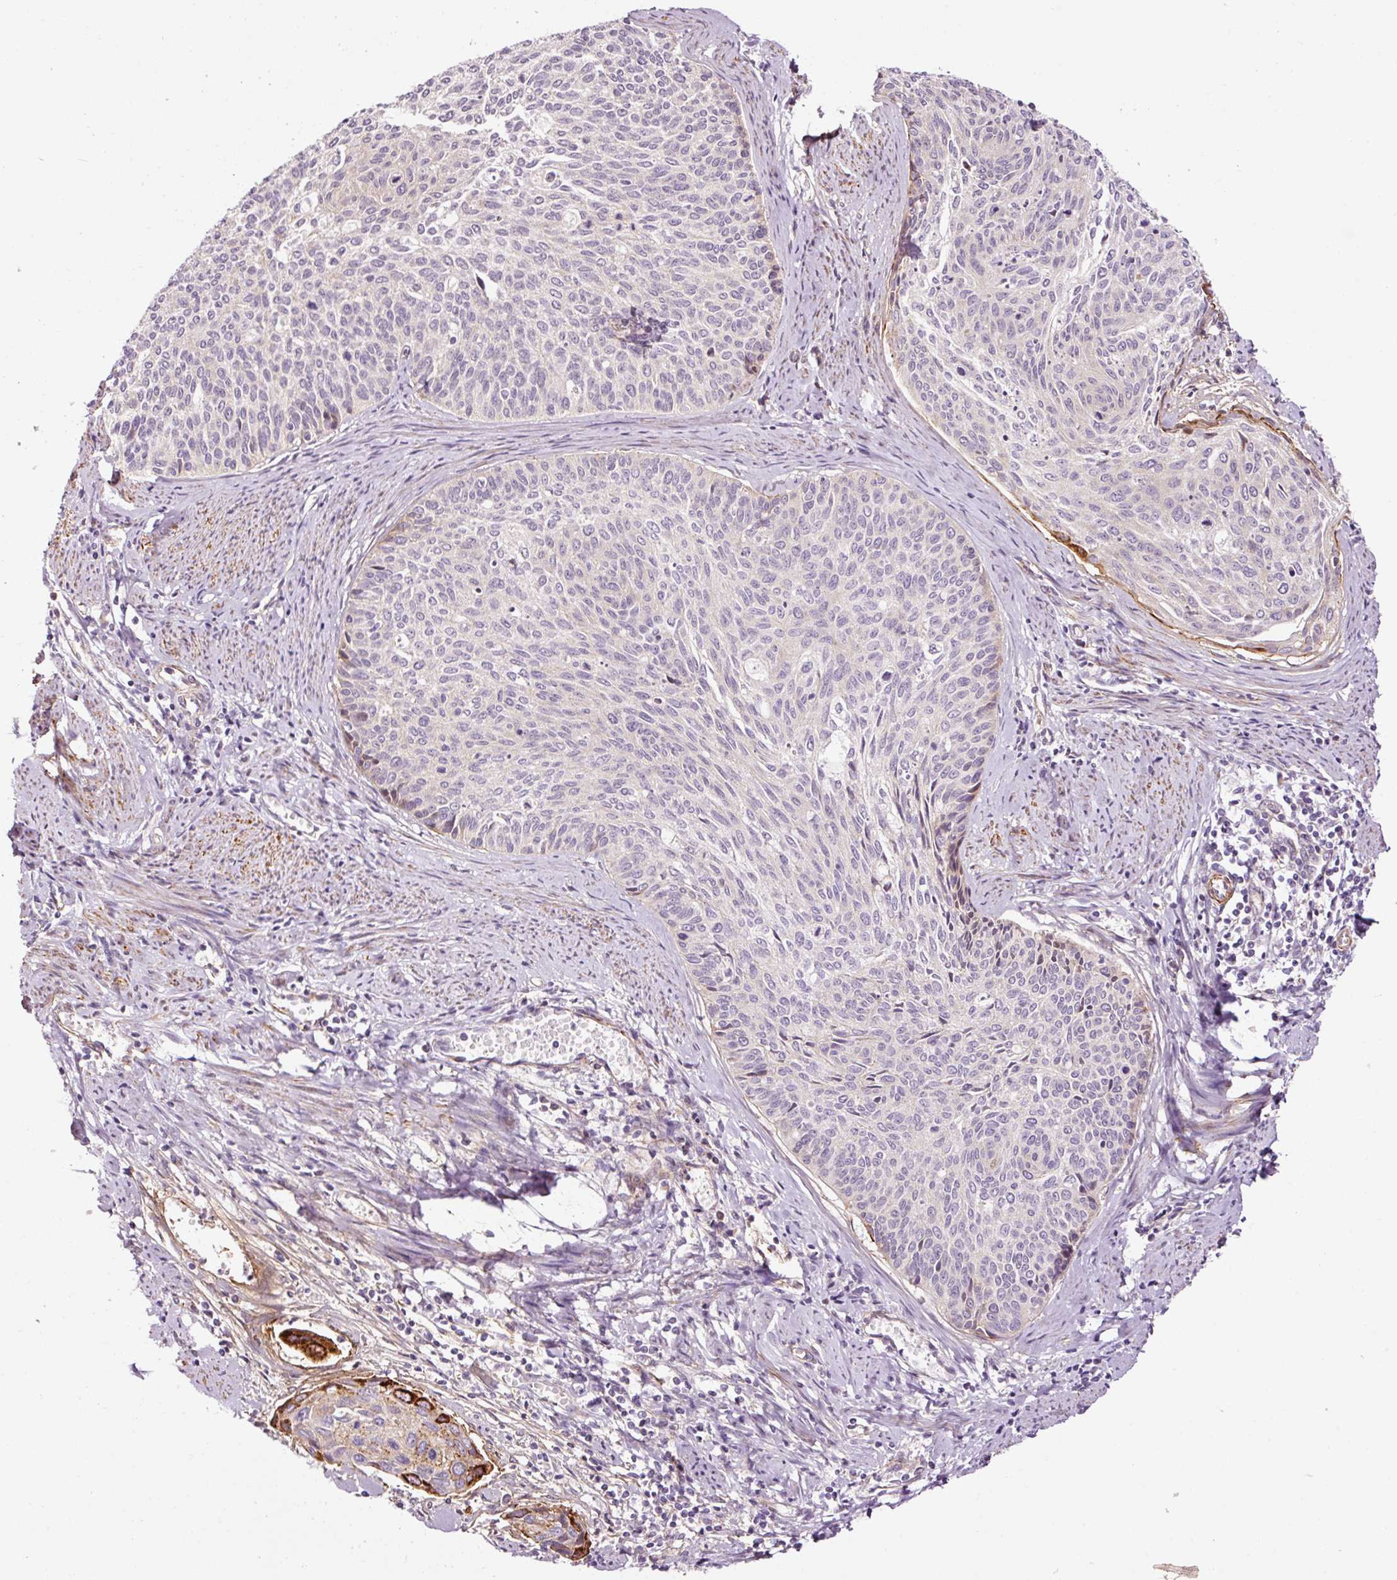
{"staining": {"intensity": "negative", "quantity": "none", "location": "none"}, "tissue": "cervical cancer", "cell_type": "Tumor cells", "image_type": "cancer", "snomed": [{"axis": "morphology", "description": "Squamous cell carcinoma, NOS"}, {"axis": "topography", "description": "Cervix"}], "caption": "High power microscopy image of an immunohistochemistry (IHC) photomicrograph of cervical cancer, revealing no significant staining in tumor cells.", "gene": "ANKRD20A1", "patient": {"sex": "female", "age": 55}}